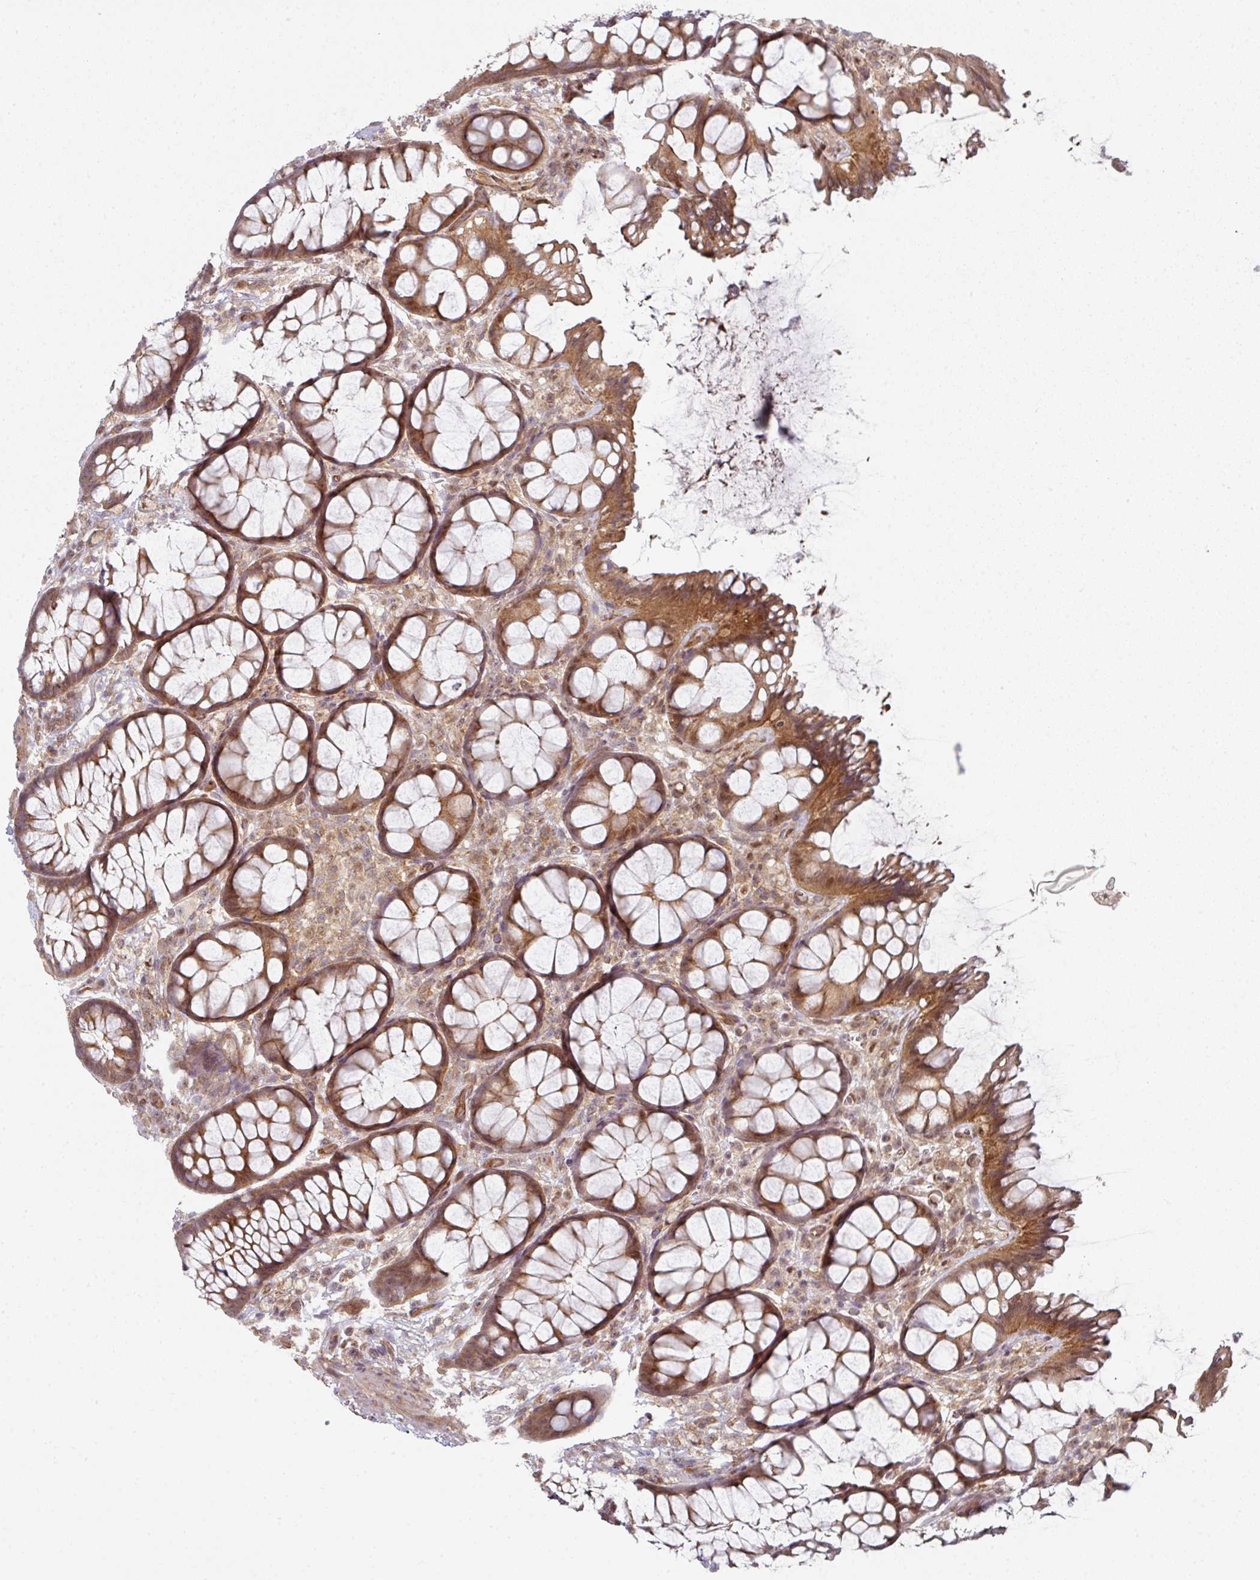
{"staining": {"intensity": "moderate", "quantity": ">75%", "location": "cytoplasmic/membranous,nuclear"}, "tissue": "rectum", "cell_type": "Glandular cells", "image_type": "normal", "snomed": [{"axis": "morphology", "description": "Normal tissue, NOS"}, {"axis": "topography", "description": "Rectum"}], "caption": "A micrograph of rectum stained for a protein displays moderate cytoplasmic/membranous,nuclear brown staining in glandular cells.", "gene": "PSME3IP1", "patient": {"sex": "female", "age": 67}}